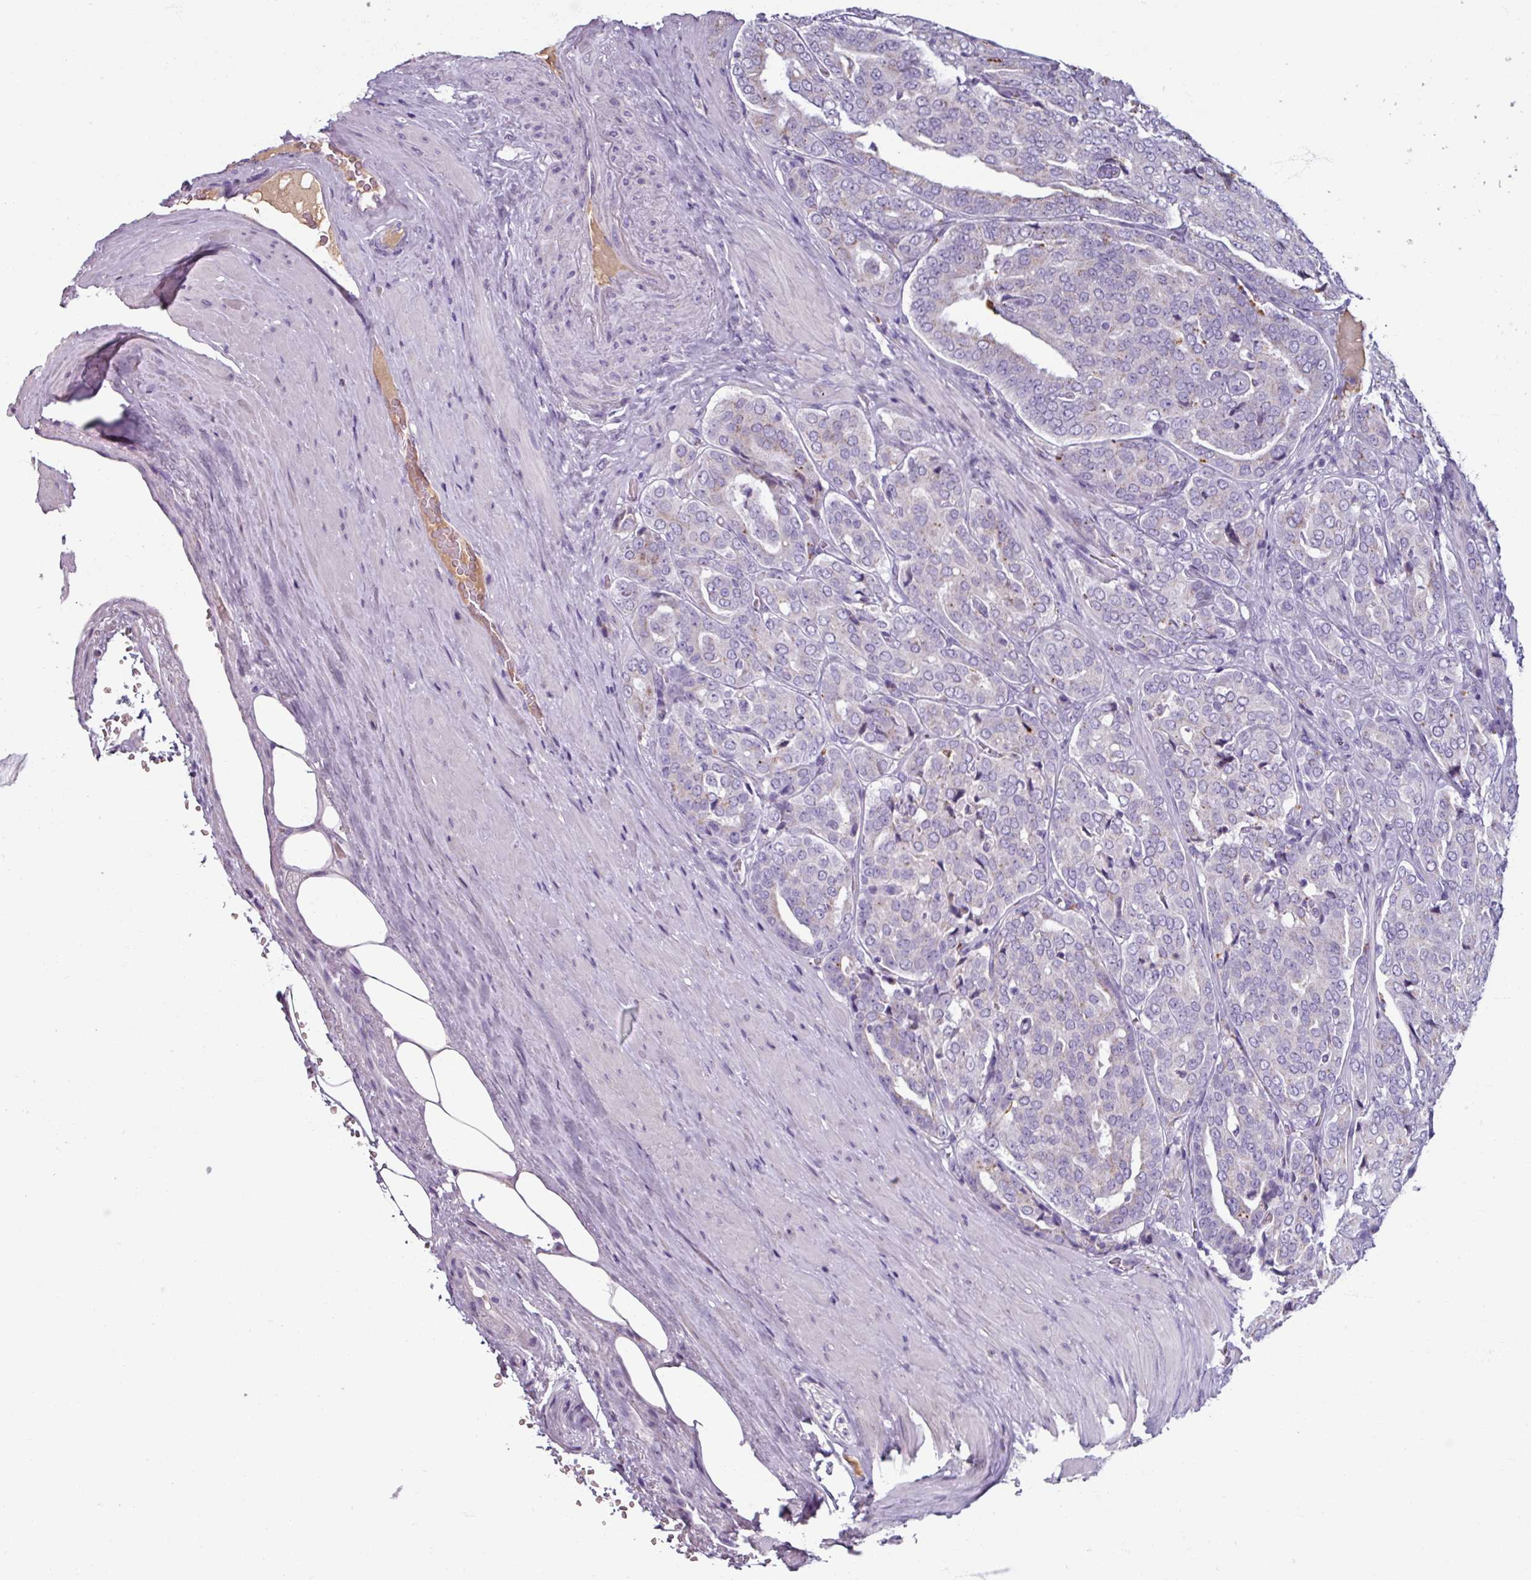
{"staining": {"intensity": "negative", "quantity": "none", "location": "none"}, "tissue": "prostate cancer", "cell_type": "Tumor cells", "image_type": "cancer", "snomed": [{"axis": "morphology", "description": "Adenocarcinoma, High grade"}, {"axis": "topography", "description": "Prostate"}], "caption": "Immunohistochemical staining of adenocarcinoma (high-grade) (prostate) exhibits no significant staining in tumor cells.", "gene": "SPESP1", "patient": {"sex": "male", "age": 68}}